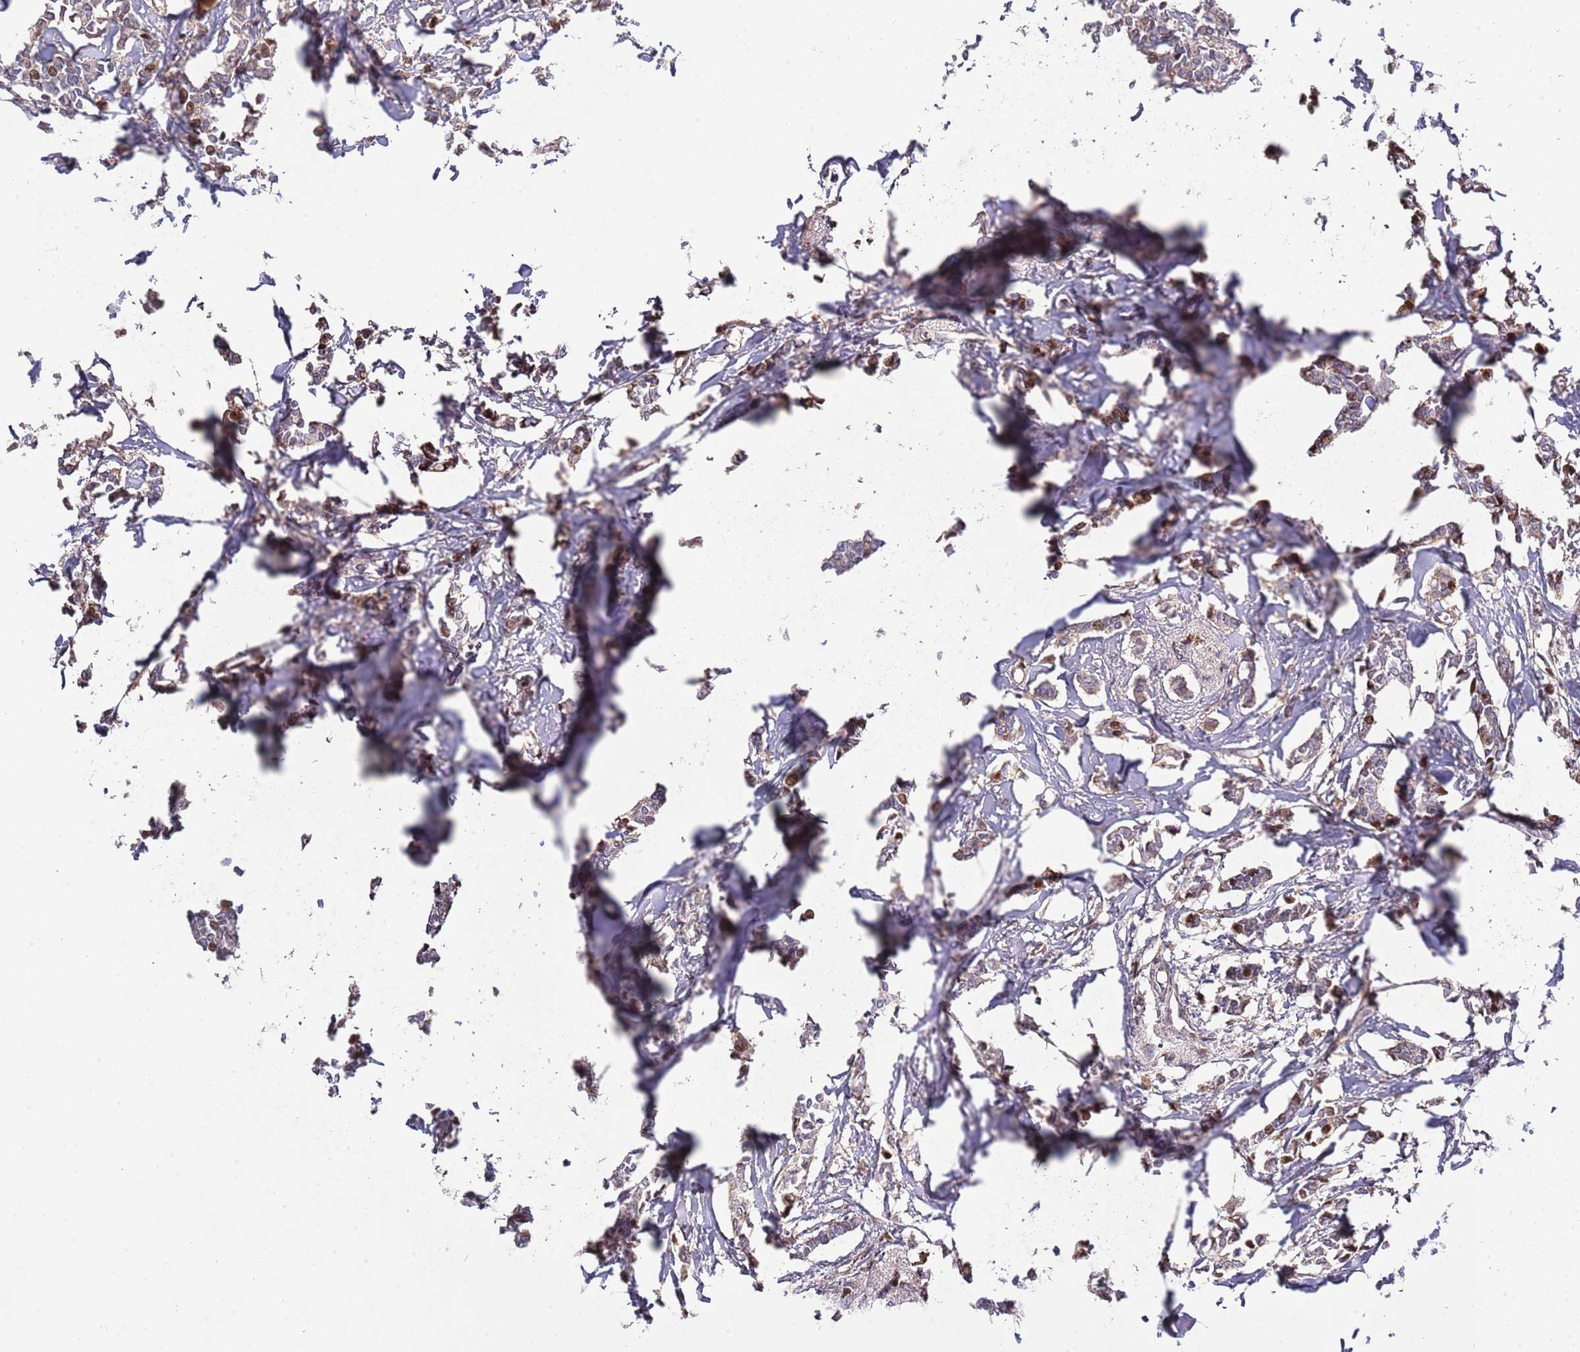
{"staining": {"intensity": "moderate", "quantity": "25%-75%", "location": "nuclear"}, "tissue": "breast cancer", "cell_type": "Tumor cells", "image_type": "cancer", "snomed": [{"axis": "morphology", "description": "Duct carcinoma"}, {"axis": "topography", "description": "Breast"}], "caption": "A brown stain labels moderate nuclear expression of a protein in human breast cancer tumor cells.", "gene": "SYNDIG1L", "patient": {"sex": "female", "age": 41}}